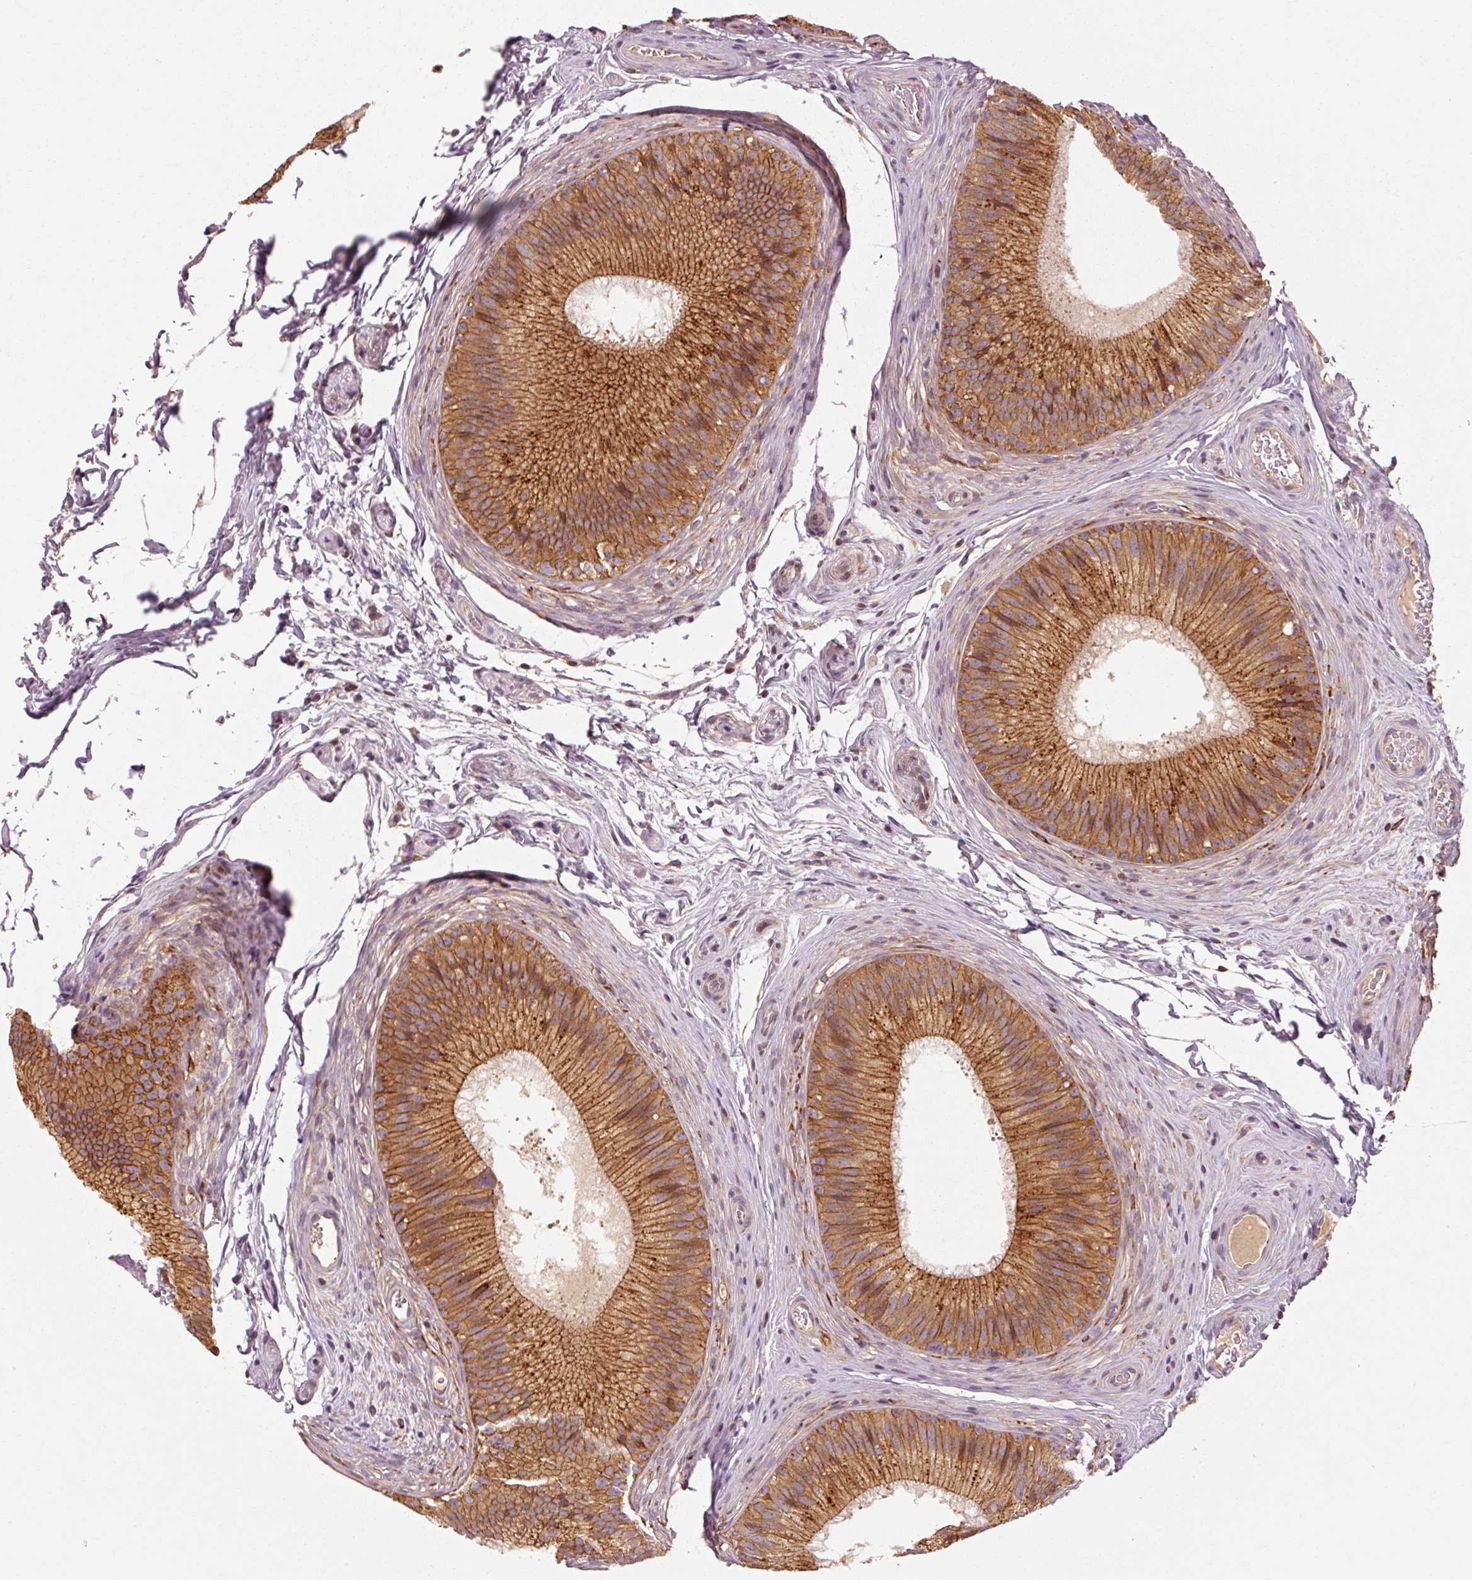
{"staining": {"intensity": "strong", "quantity": ">75%", "location": "cytoplasmic/membranous"}, "tissue": "epididymis", "cell_type": "Glandular cells", "image_type": "normal", "snomed": [{"axis": "morphology", "description": "Normal tissue, NOS"}, {"axis": "topography", "description": "Epididymis"}], "caption": "This photomicrograph shows IHC staining of benign human epididymis, with high strong cytoplasmic/membranous expression in approximately >75% of glandular cells.", "gene": "CTNNA1", "patient": {"sex": "male", "age": 24}}